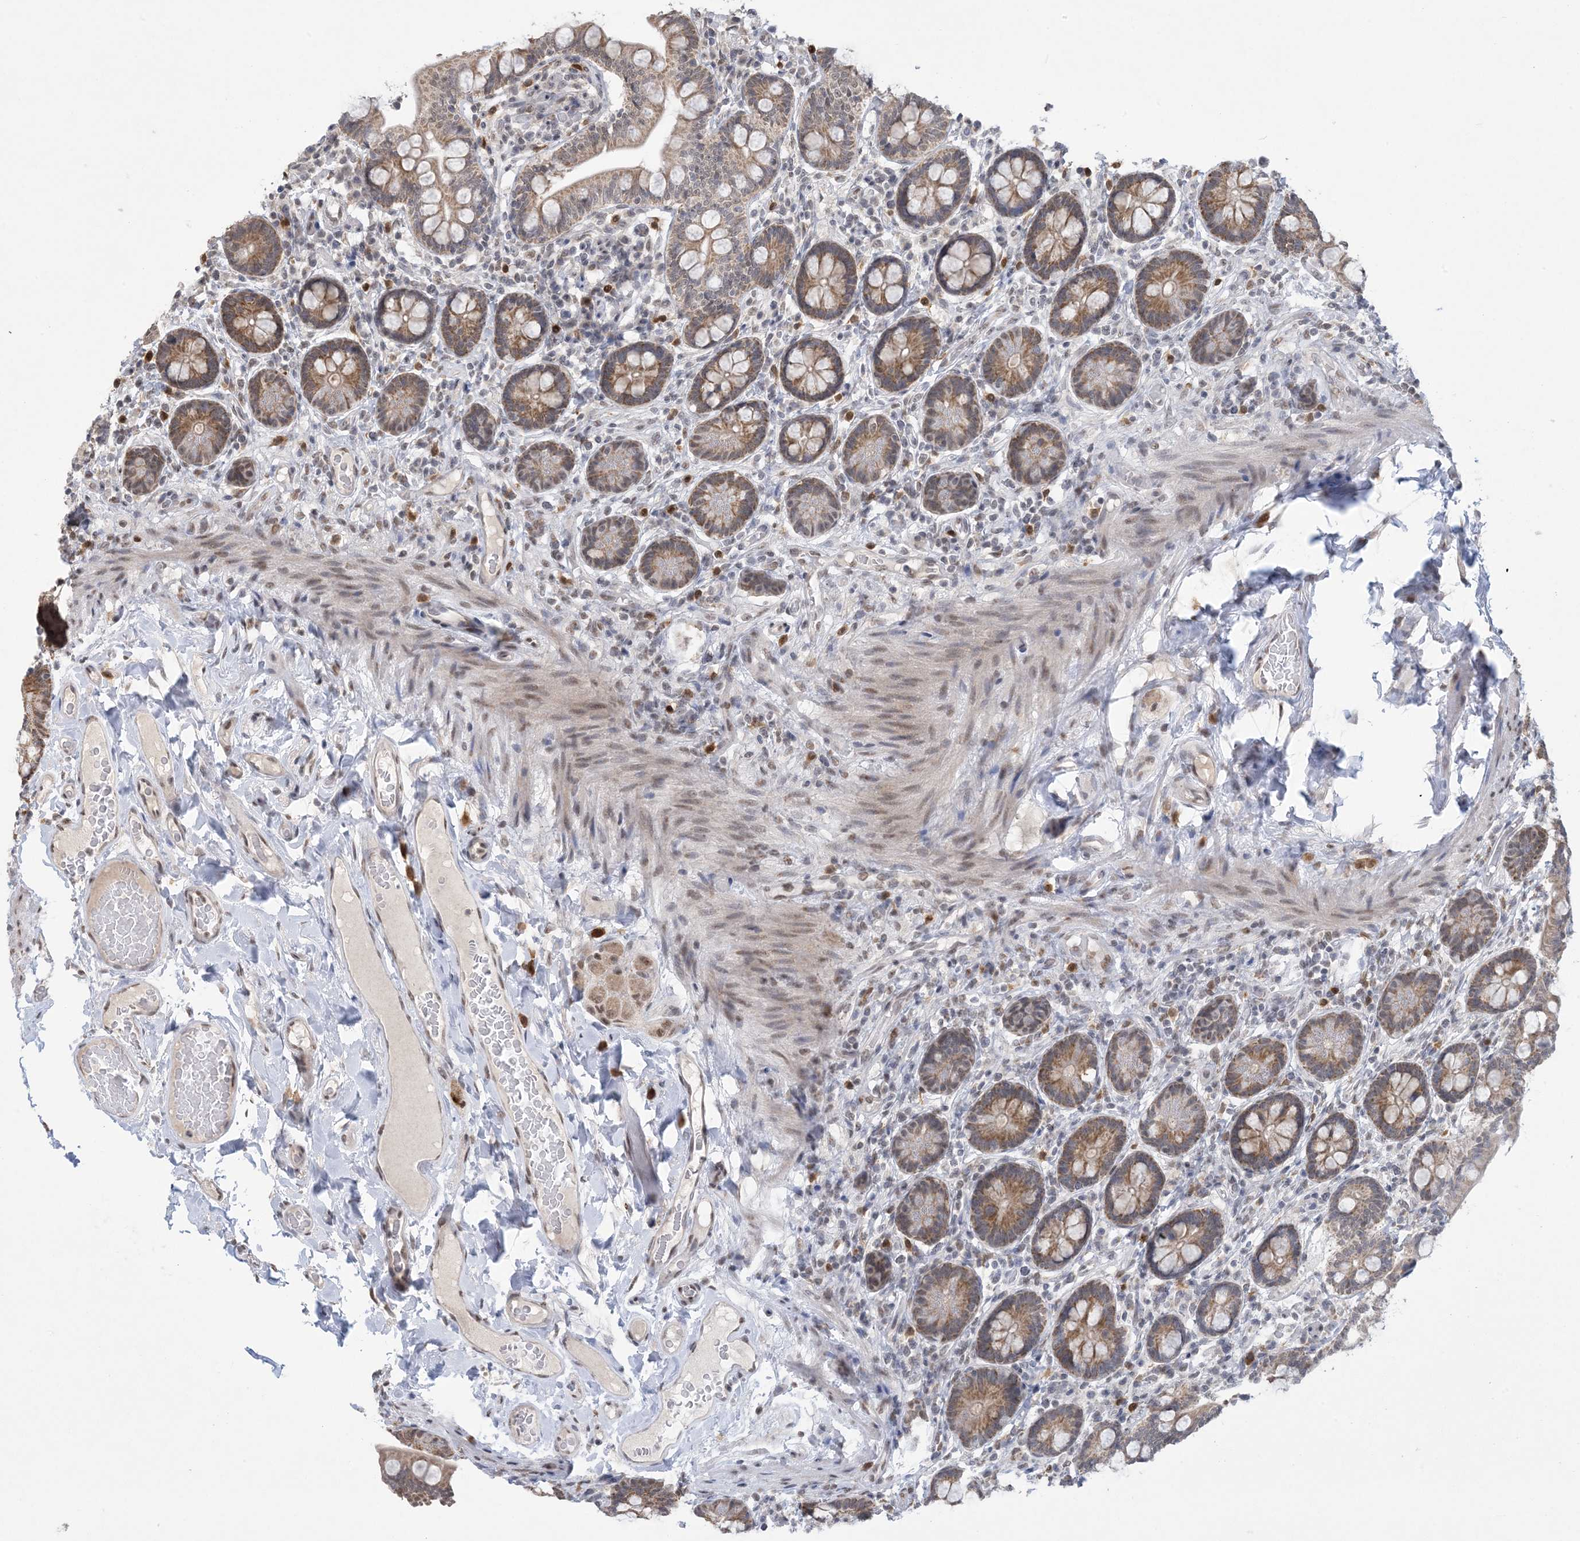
{"staining": {"intensity": "moderate", "quantity": ">75%", "location": "cytoplasmic/membranous"}, "tissue": "small intestine", "cell_type": "Glandular cells", "image_type": "normal", "snomed": [{"axis": "morphology", "description": "Normal tissue, NOS"}, {"axis": "topography", "description": "Small intestine"}], "caption": "Moderate cytoplasmic/membranous staining is present in approximately >75% of glandular cells in unremarkable small intestine.", "gene": "TRMT10C", "patient": {"sex": "female", "age": 64}}